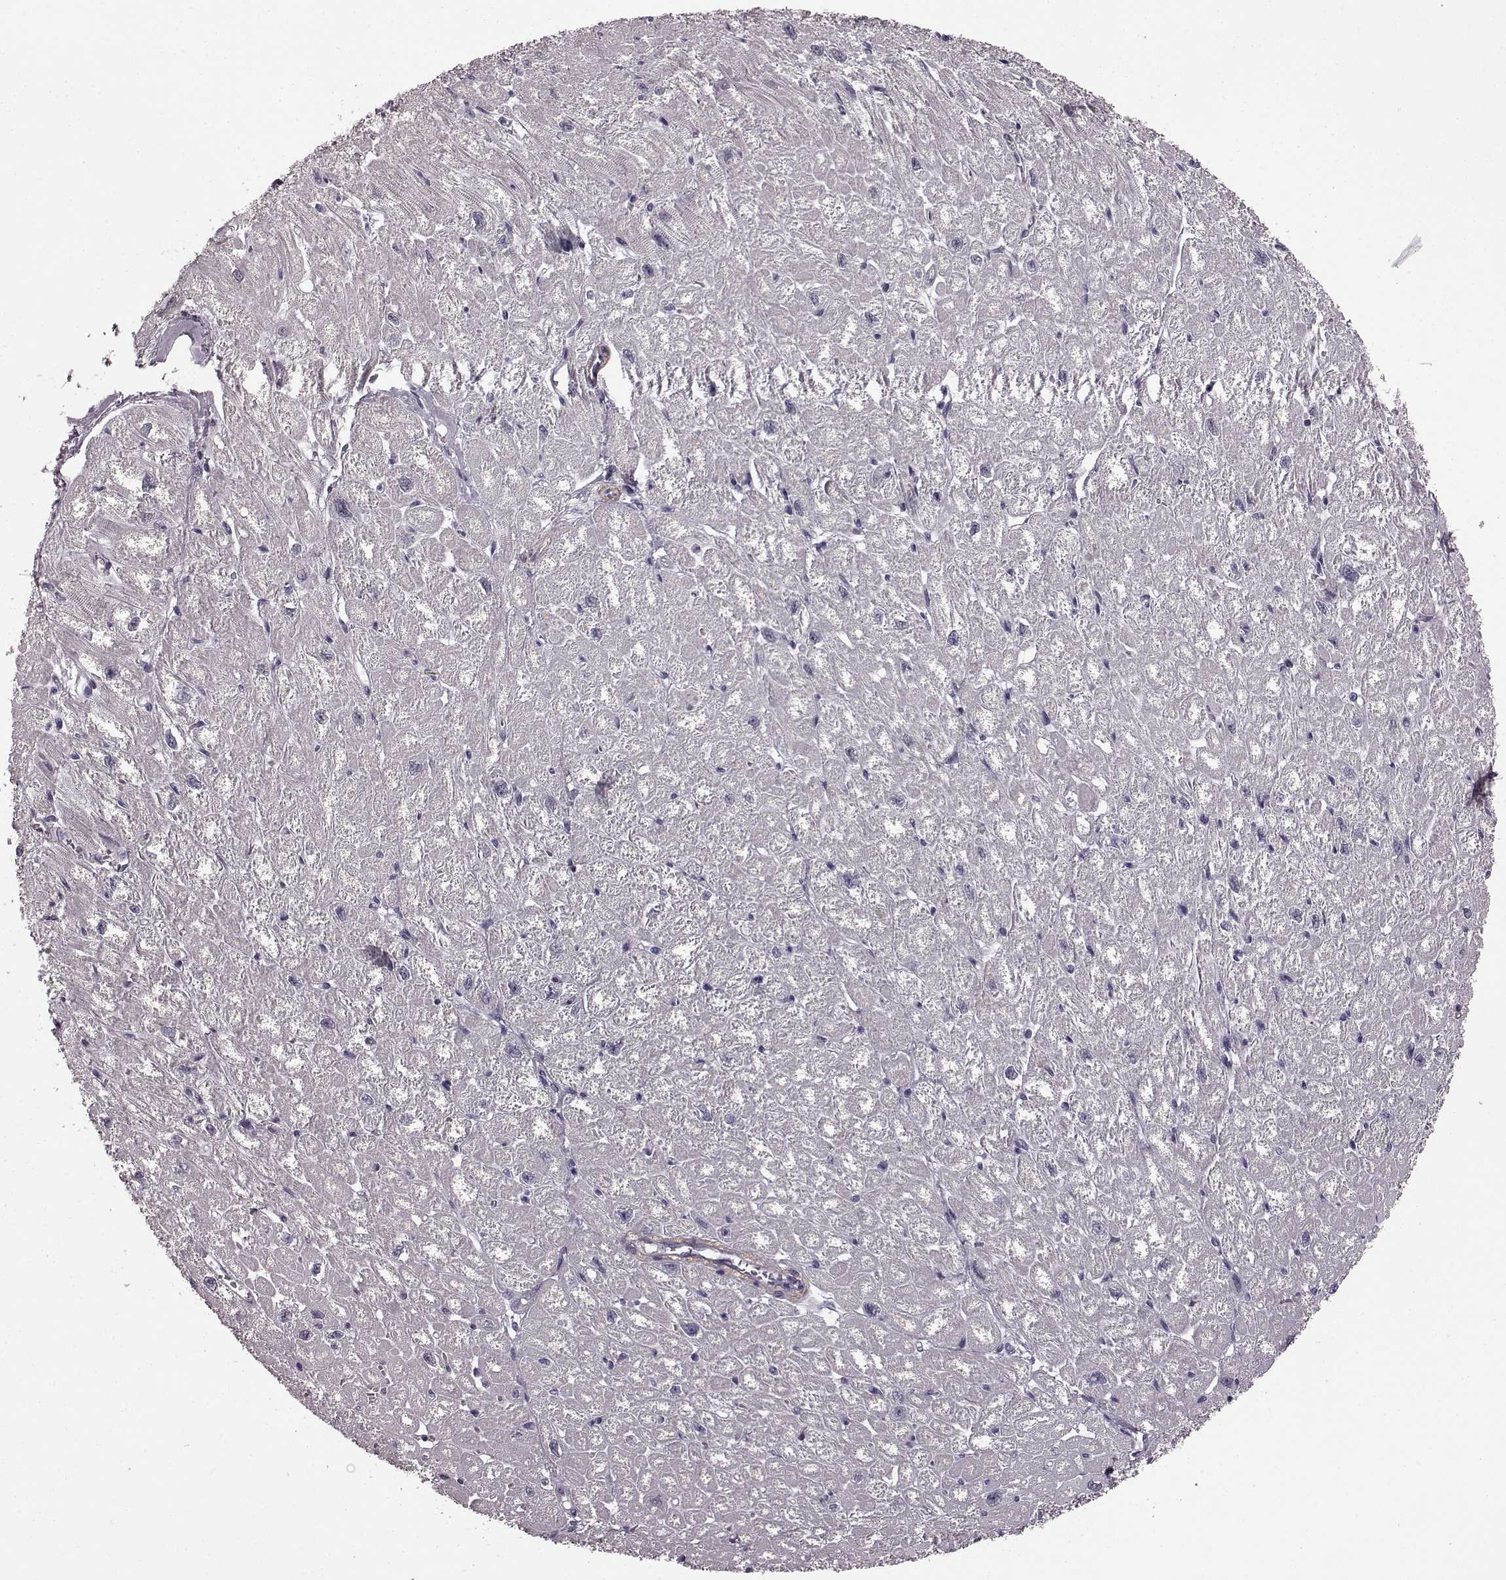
{"staining": {"intensity": "negative", "quantity": "none", "location": "none"}, "tissue": "heart muscle", "cell_type": "Cardiomyocytes", "image_type": "normal", "snomed": [{"axis": "morphology", "description": "Normal tissue, NOS"}, {"axis": "topography", "description": "Heart"}], "caption": "A high-resolution image shows immunohistochemistry staining of normal heart muscle, which demonstrates no significant staining in cardiomyocytes.", "gene": "SLCO3A1", "patient": {"sex": "male", "age": 61}}